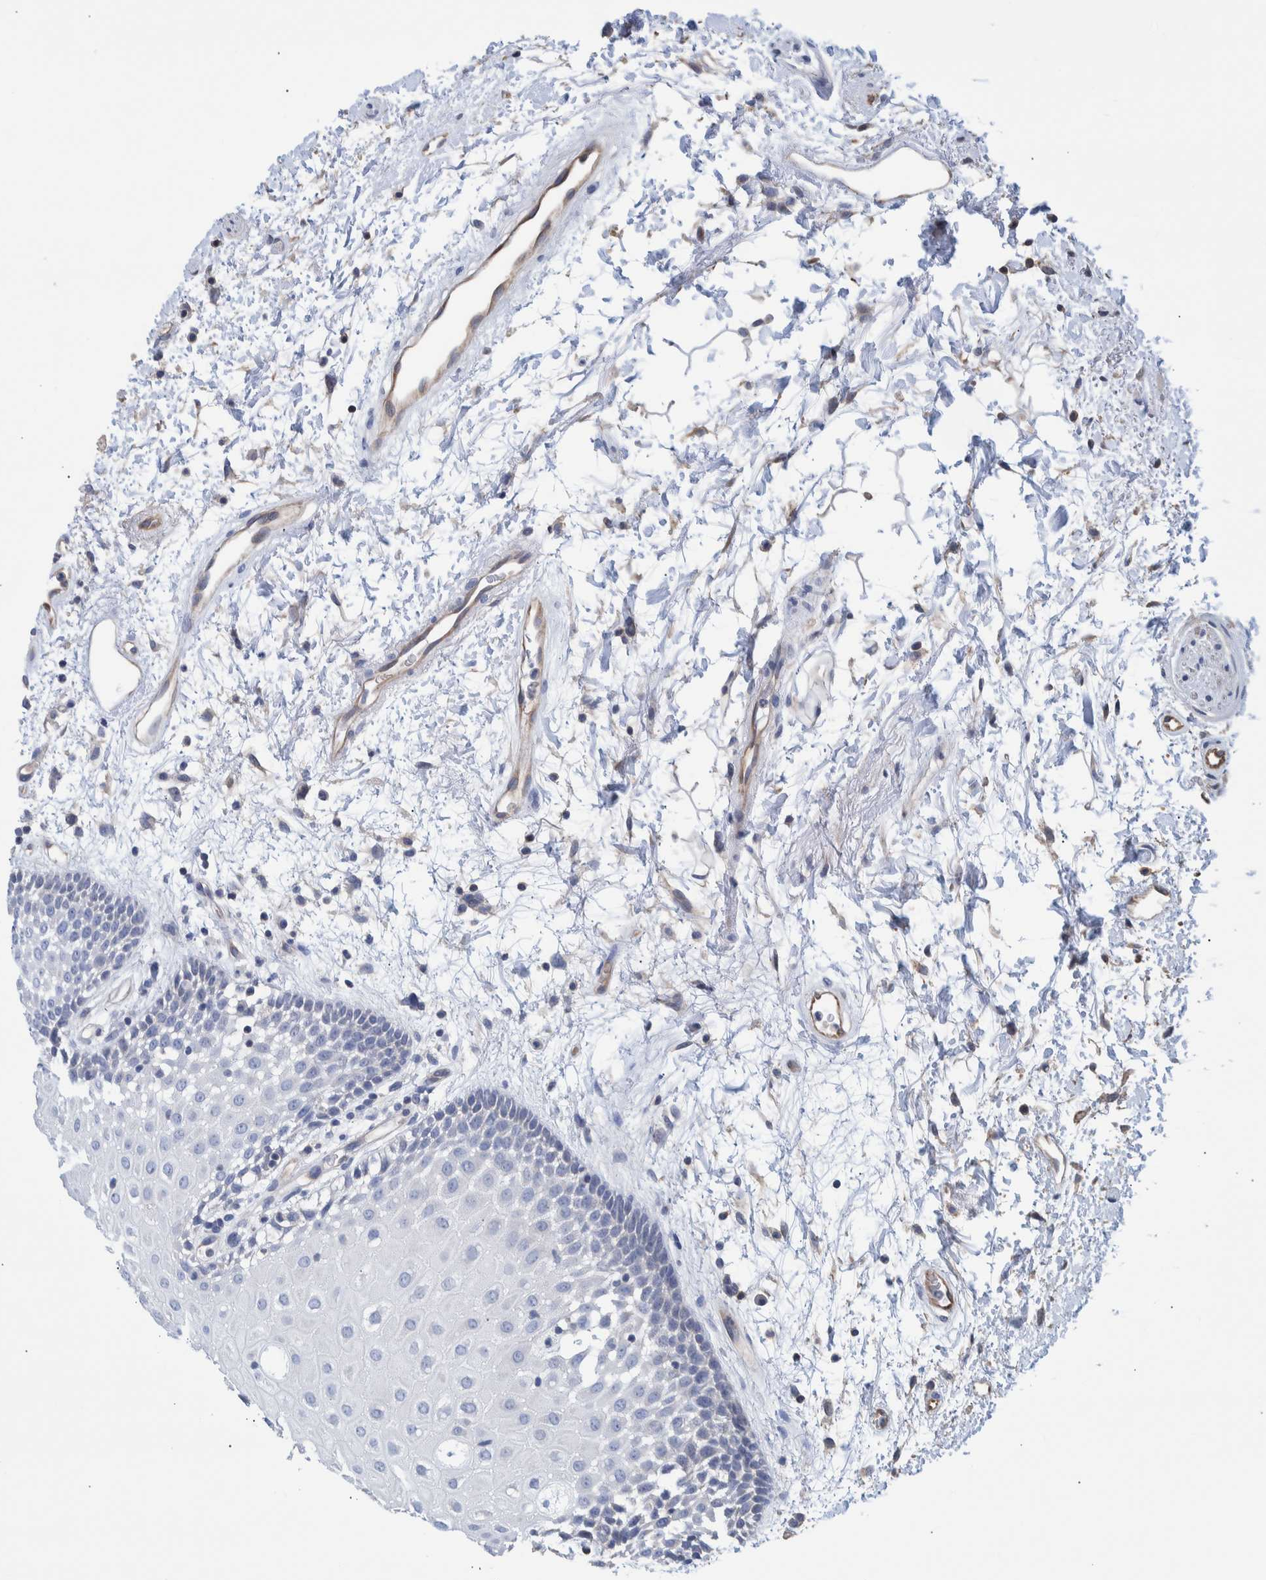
{"staining": {"intensity": "negative", "quantity": "none", "location": "none"}, "tissue": "oral mucosa", "cell_type": "Squamous epithelial cells", "image_type": "normal", "snomed": [{"axis": "morphology", "description": "Normal tissue, NOS"}, {"axis": "topography", "description": "Skeletal muscle"}, {"axis": "topography", "description": "Oral tissue"}, {"axis": "topography", "description": "Peripheral nerve tissue"}], "caption": "Immunohistochemistry photomicrograph of unremarkable human oral mucosa stained for a protein (brown), which reveals no staining in squamous epithelial cells.", "gene": "PPP3CC", "patient": {"sex": "female", "age": 84}}